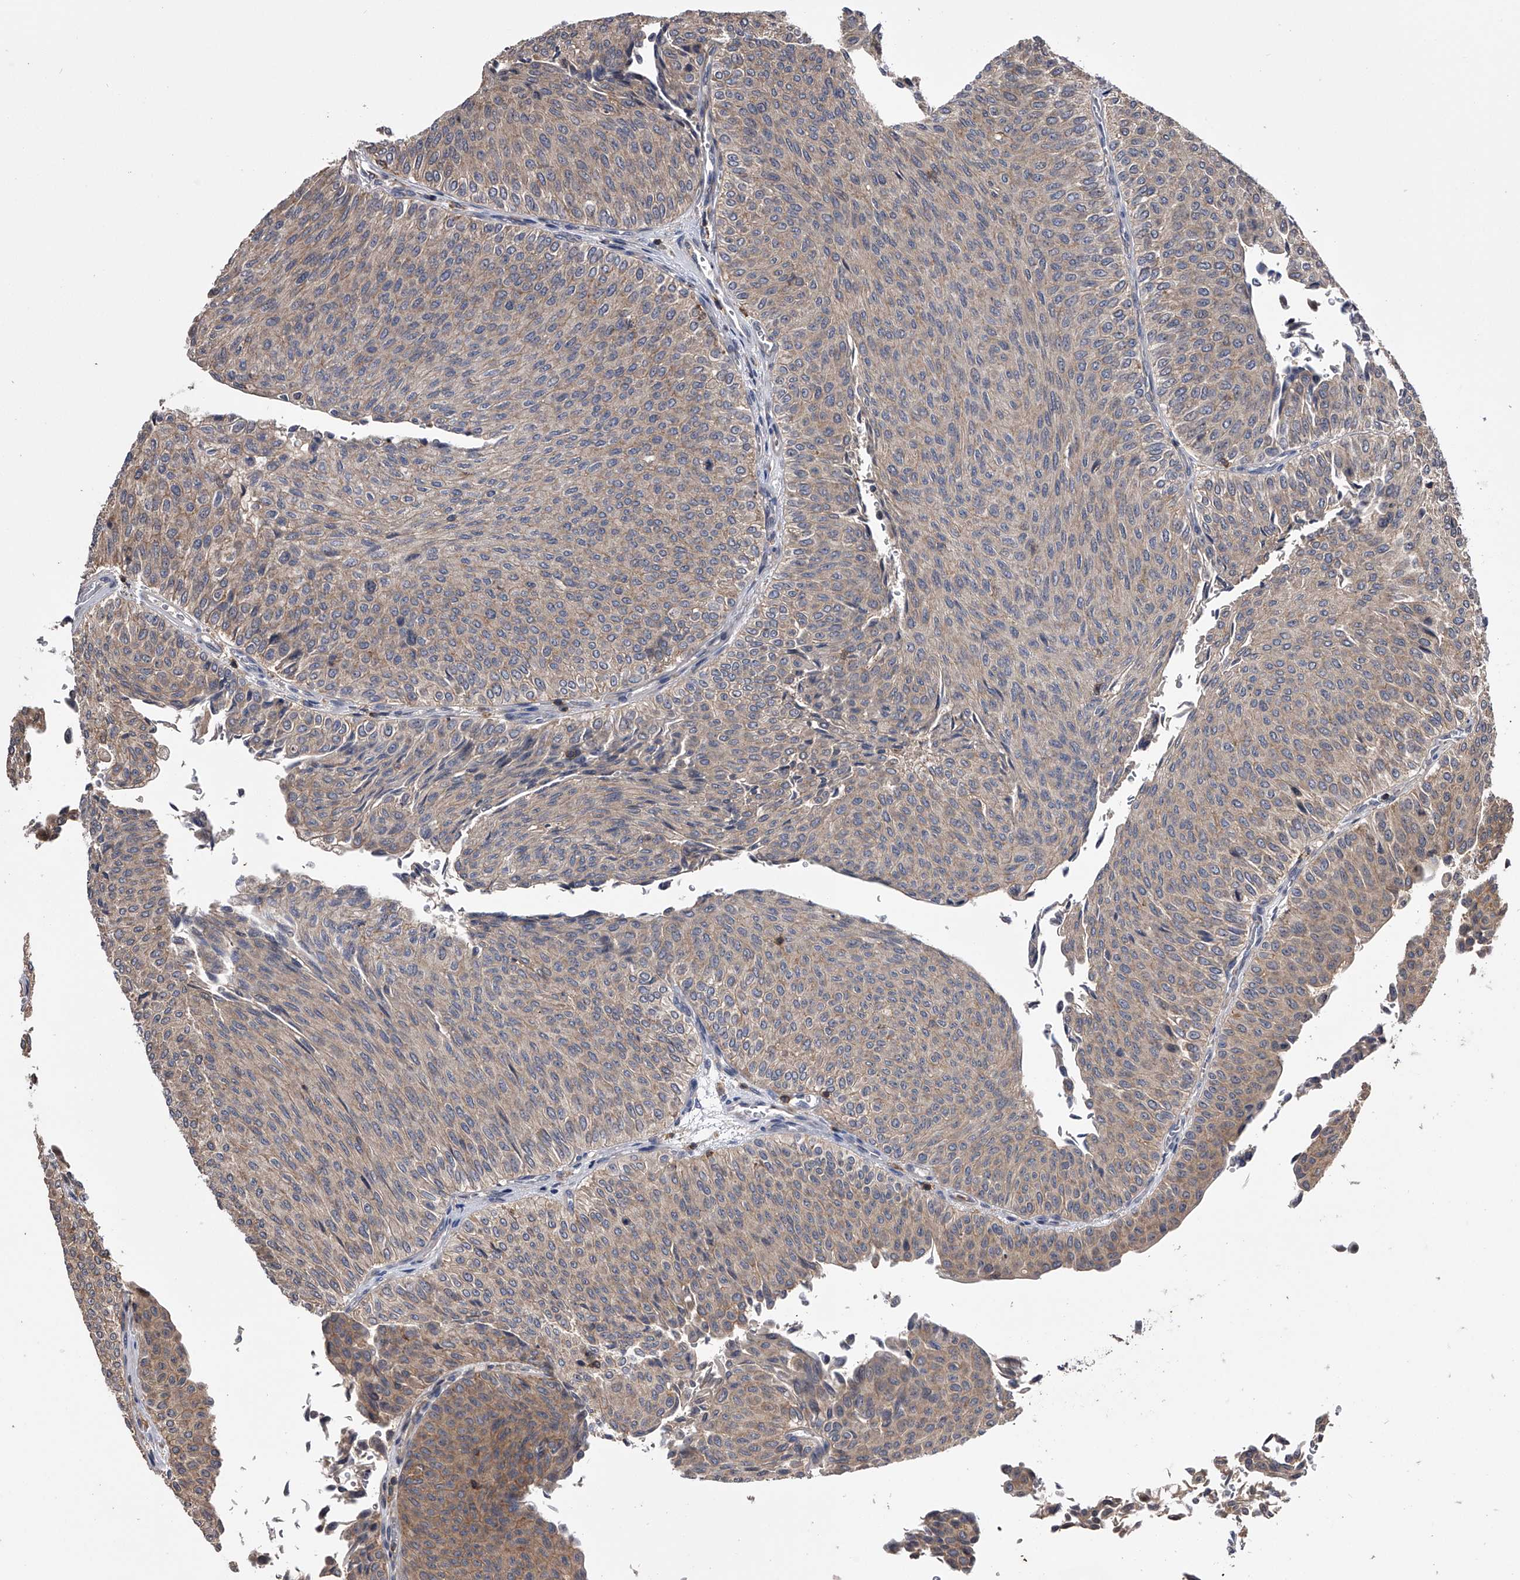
{"staining": {"intensity": "weak", "quantity": ">75%", "location": "cytoplasmic/membranous"}, "tissue": "urothelial cancer", "cell_type": "Tumor cells", "image_type": "cancer", "snomed": [{"axis": "morphology", "description": "Urothelial carcinoma, Low grade"}, {"axis": "topography", "description": "Urinary bladder"}], "caption": "This histopathology image exhibits urothelial cancer stained with immunohistochemistry (IHC) to label a protein in brown. The cytoplasmic/membranous of tumor cells show weak positivity for the protein. Nuclei are counter-stained blue.", "gene": "PAN3", "patient": {"sex": "male", "age": 78}}